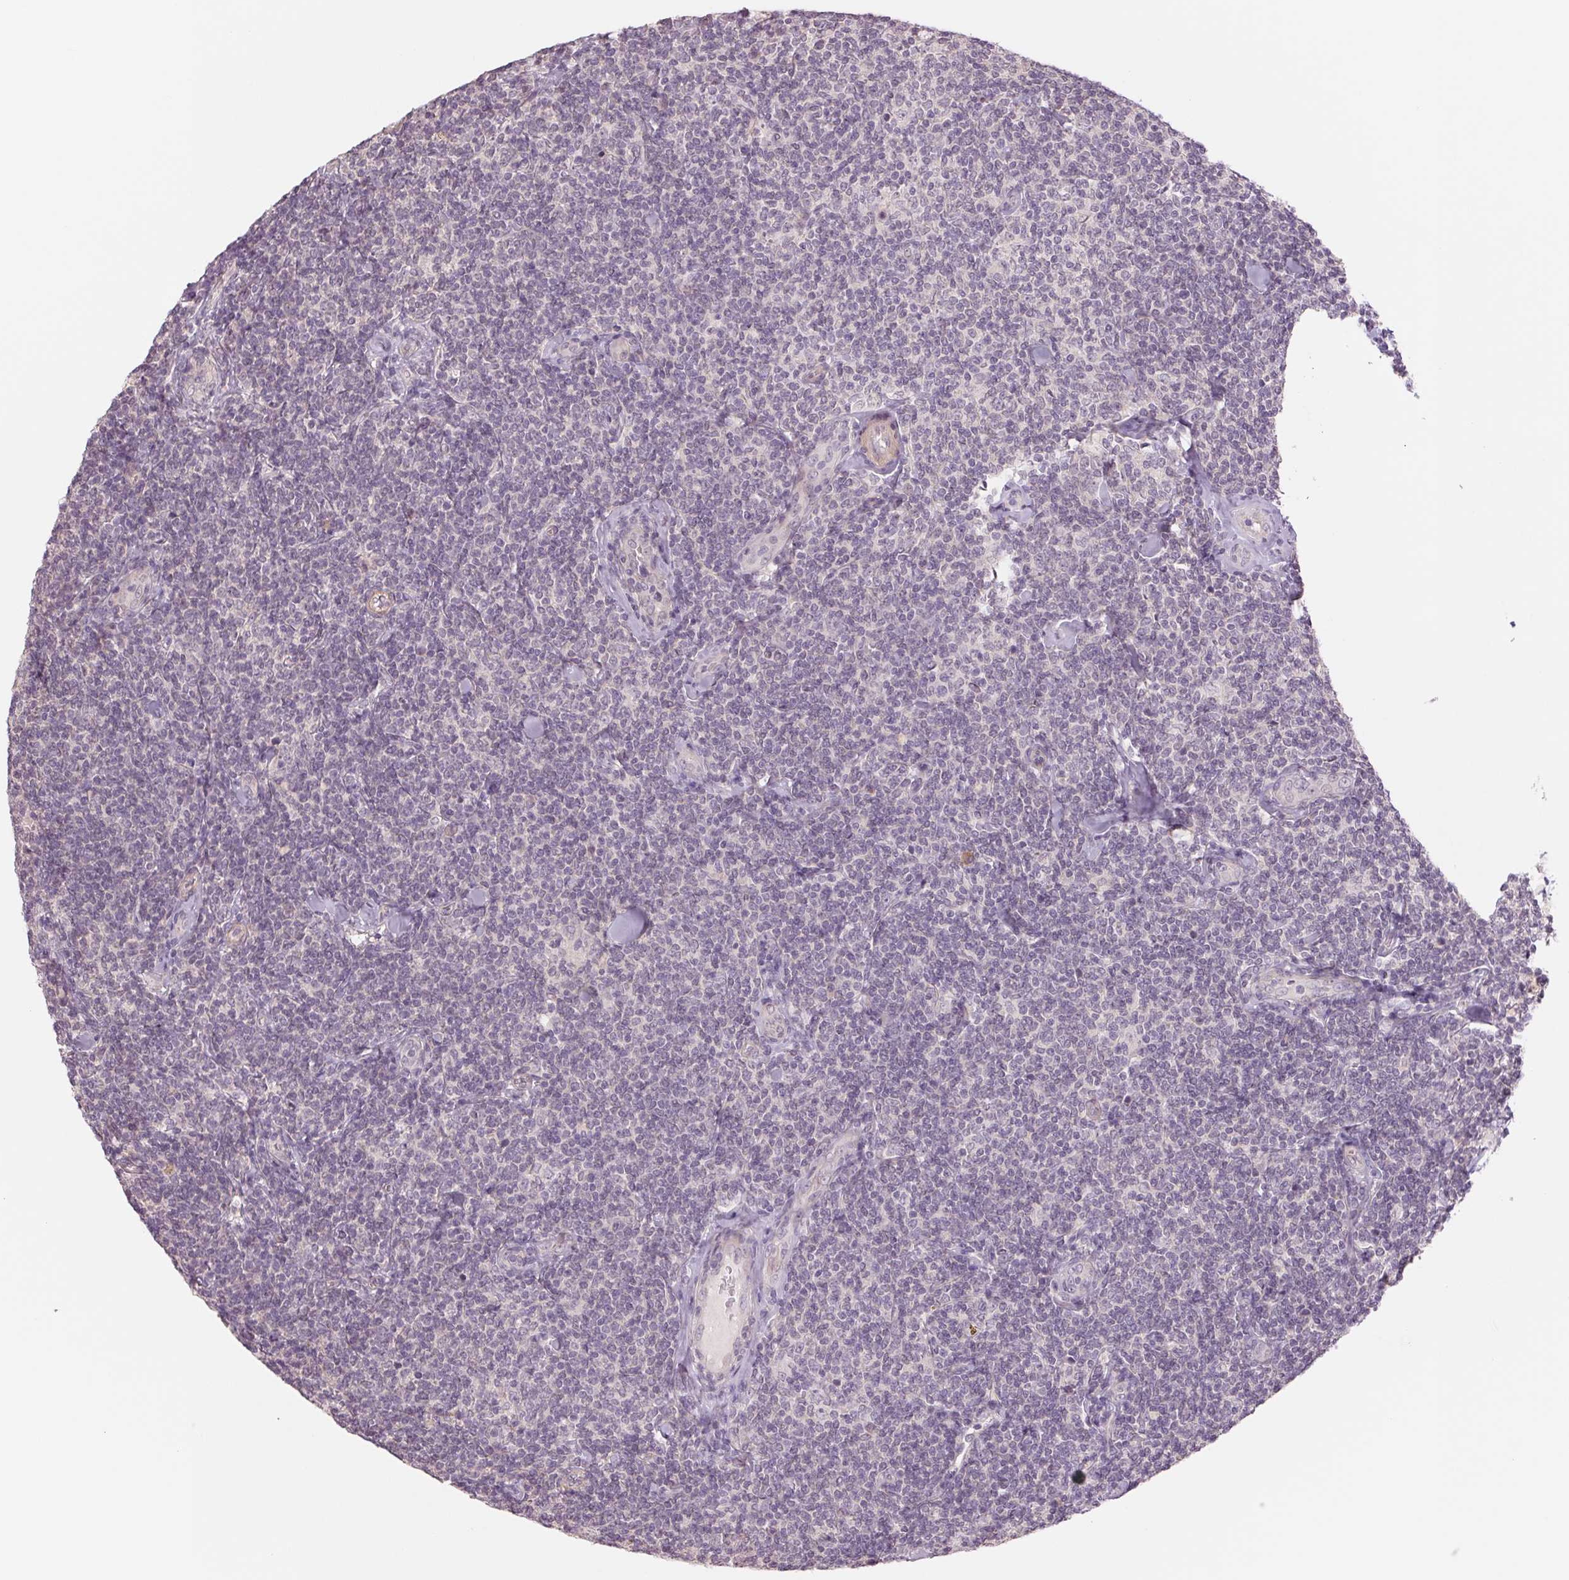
{"staining": {"intensity": "negative", "quantity": "none", "location": "none"}, "tissue": "lymphoma", "cell_type": "Tumor cells", "image_type": "cancer", "snomed": [{"axis": "morphology", "description": "Malignant lymphoma, non-Hodgkin's type, Low grade"}, {"axis": "topography", "description": "Lymph node"}], "caption": "Tumor cells are negative for protein expression in human malignant lymphoma, non-Hodgkin's type (low-grade).", "gene": "PPIA", "patient": {"sex": "female", "age": 56}}